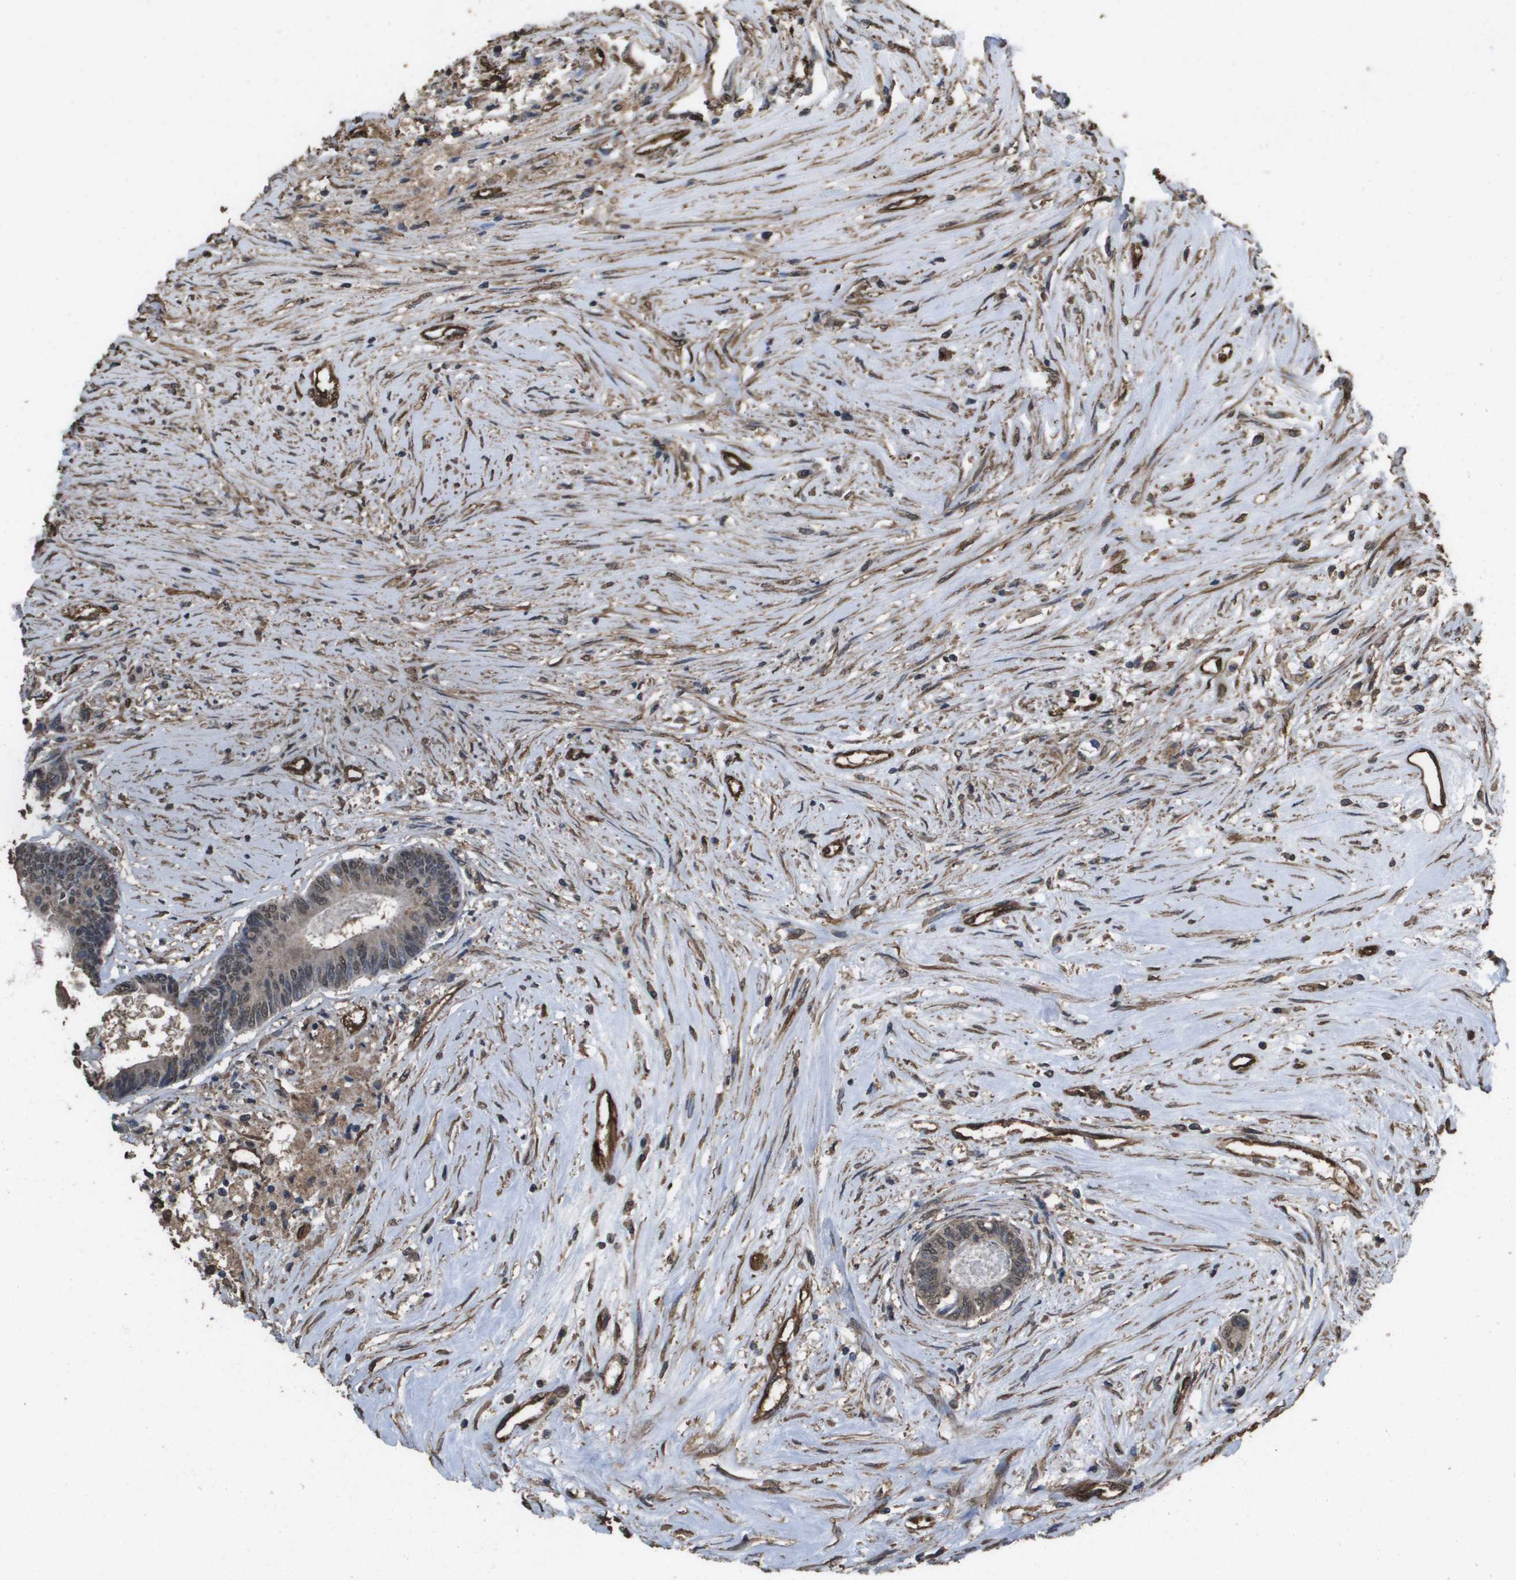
{"staining": {"intensity": "weak", "quantity": ">75%", "location": "cytoplasmic/membranous,nuclear"}, "tissue": "colorectal cancer", "cell_type": "Tumor cells", "image_type": "cancer", "snomed": [{"axis": "morphology", "description": "Adenocarcinoma, NOS"}, {"axis": "topography", "description": "Rectum"}], "caption": "Immunohistochemical staining of human colorectal adenocarcinoma reveals low levels of weak cytoplasmic/membranous and nuclear staining in about >75% of tumor cells.", "gene": "AAMP", "patient": {"sex": "male", "age": 63}}